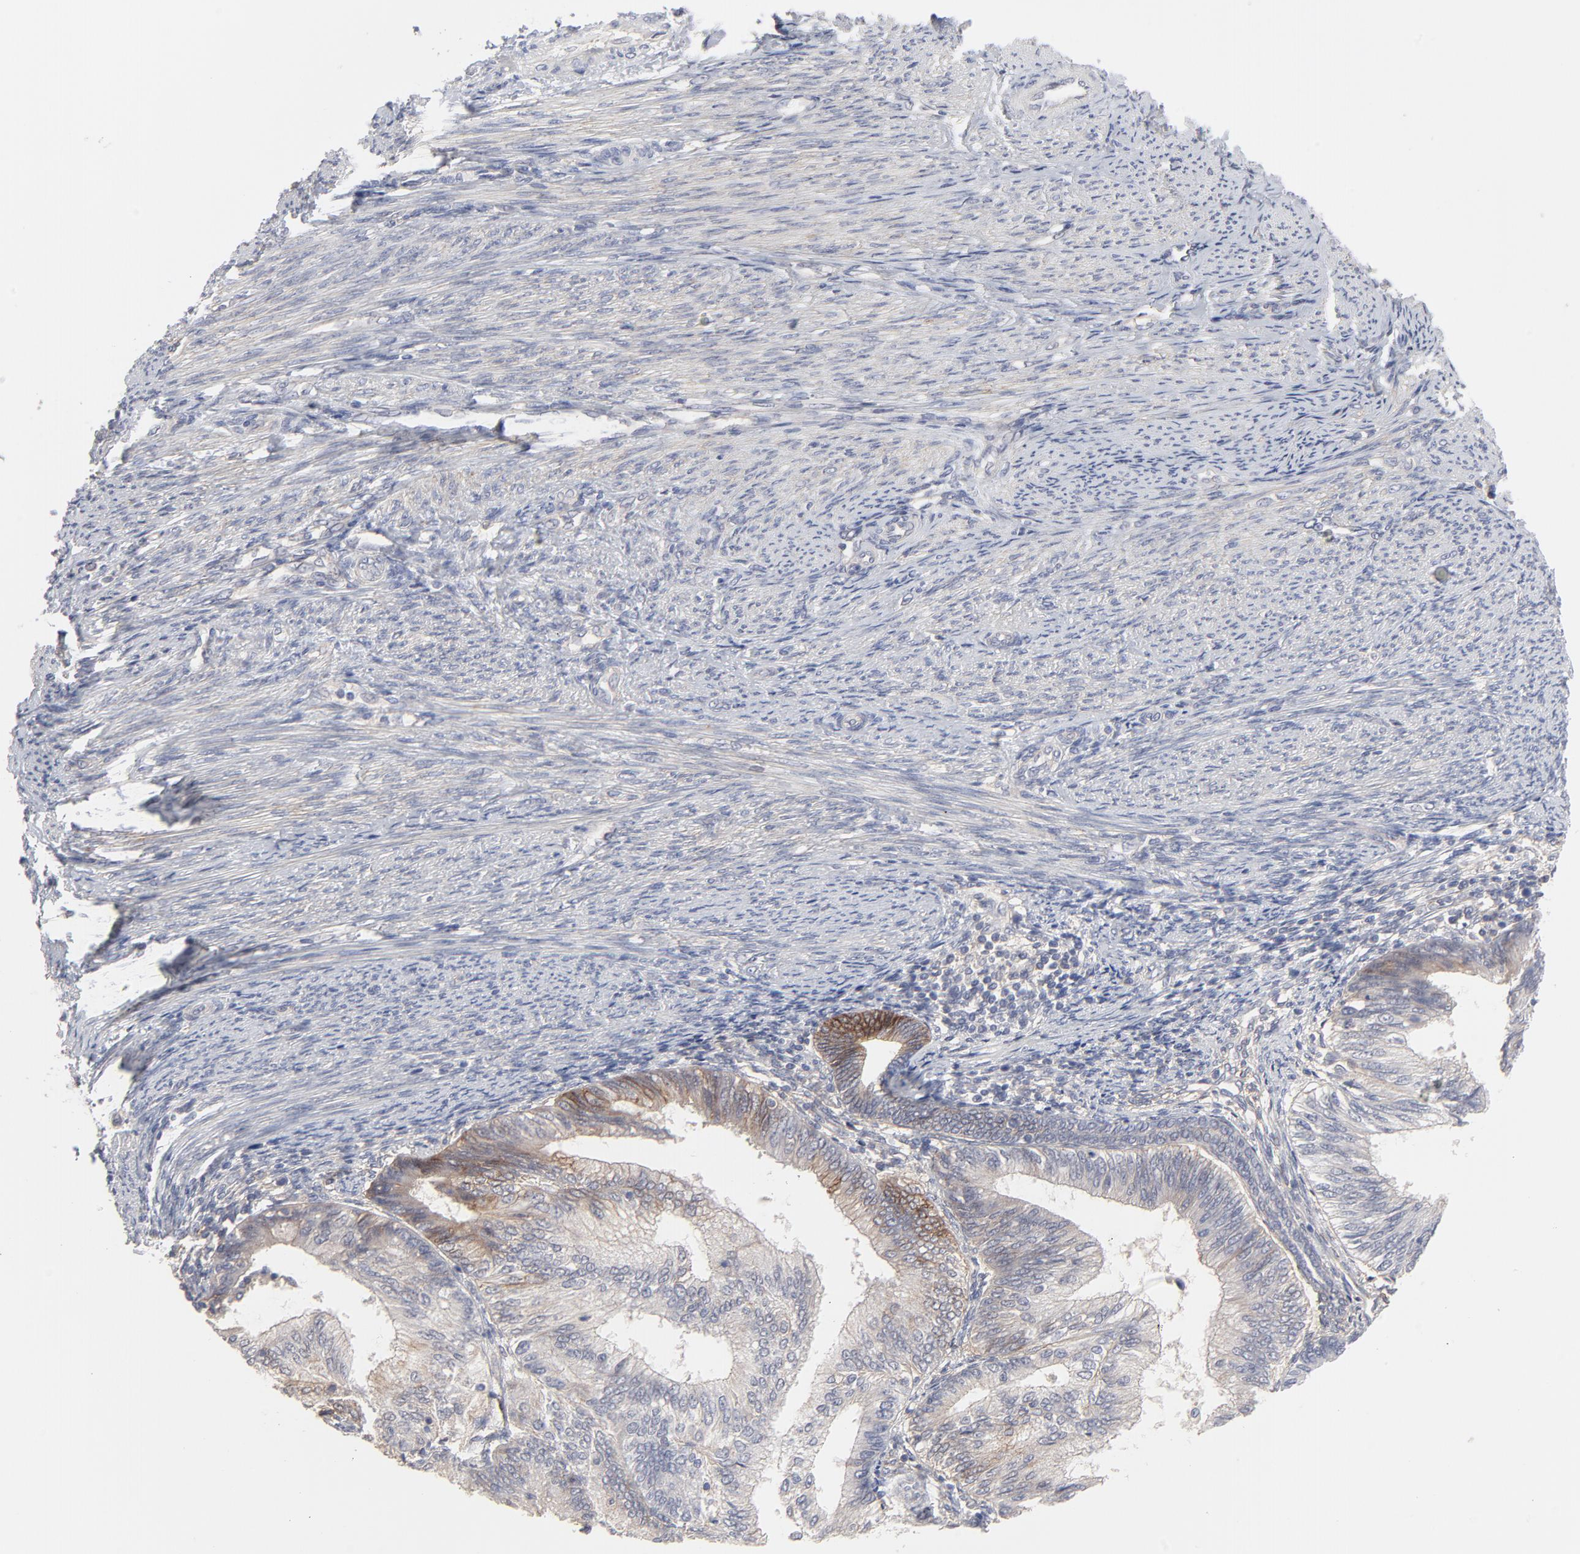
{"staining": {"intensity": "moderate", "quantity": "<25%", "location": "cytoplasmic/membranous"}, "tissue": "endometrial cancer", "cell_type": "Tumor cells", "image_type": "cancer", "snomed": [{"axis": "morphology", "description": "Adenocarcinoma, NOS"}, {"axis": "topography", "description": "Endometrium"}], "caption": "An image of adenocarcinoma (endometrial) stained for a protein shows moderate cytoplasmic/membranous brown staining in tumor cells.", "gene": "SLC16A1", "patient": {"sex": "female", "age": 55}}